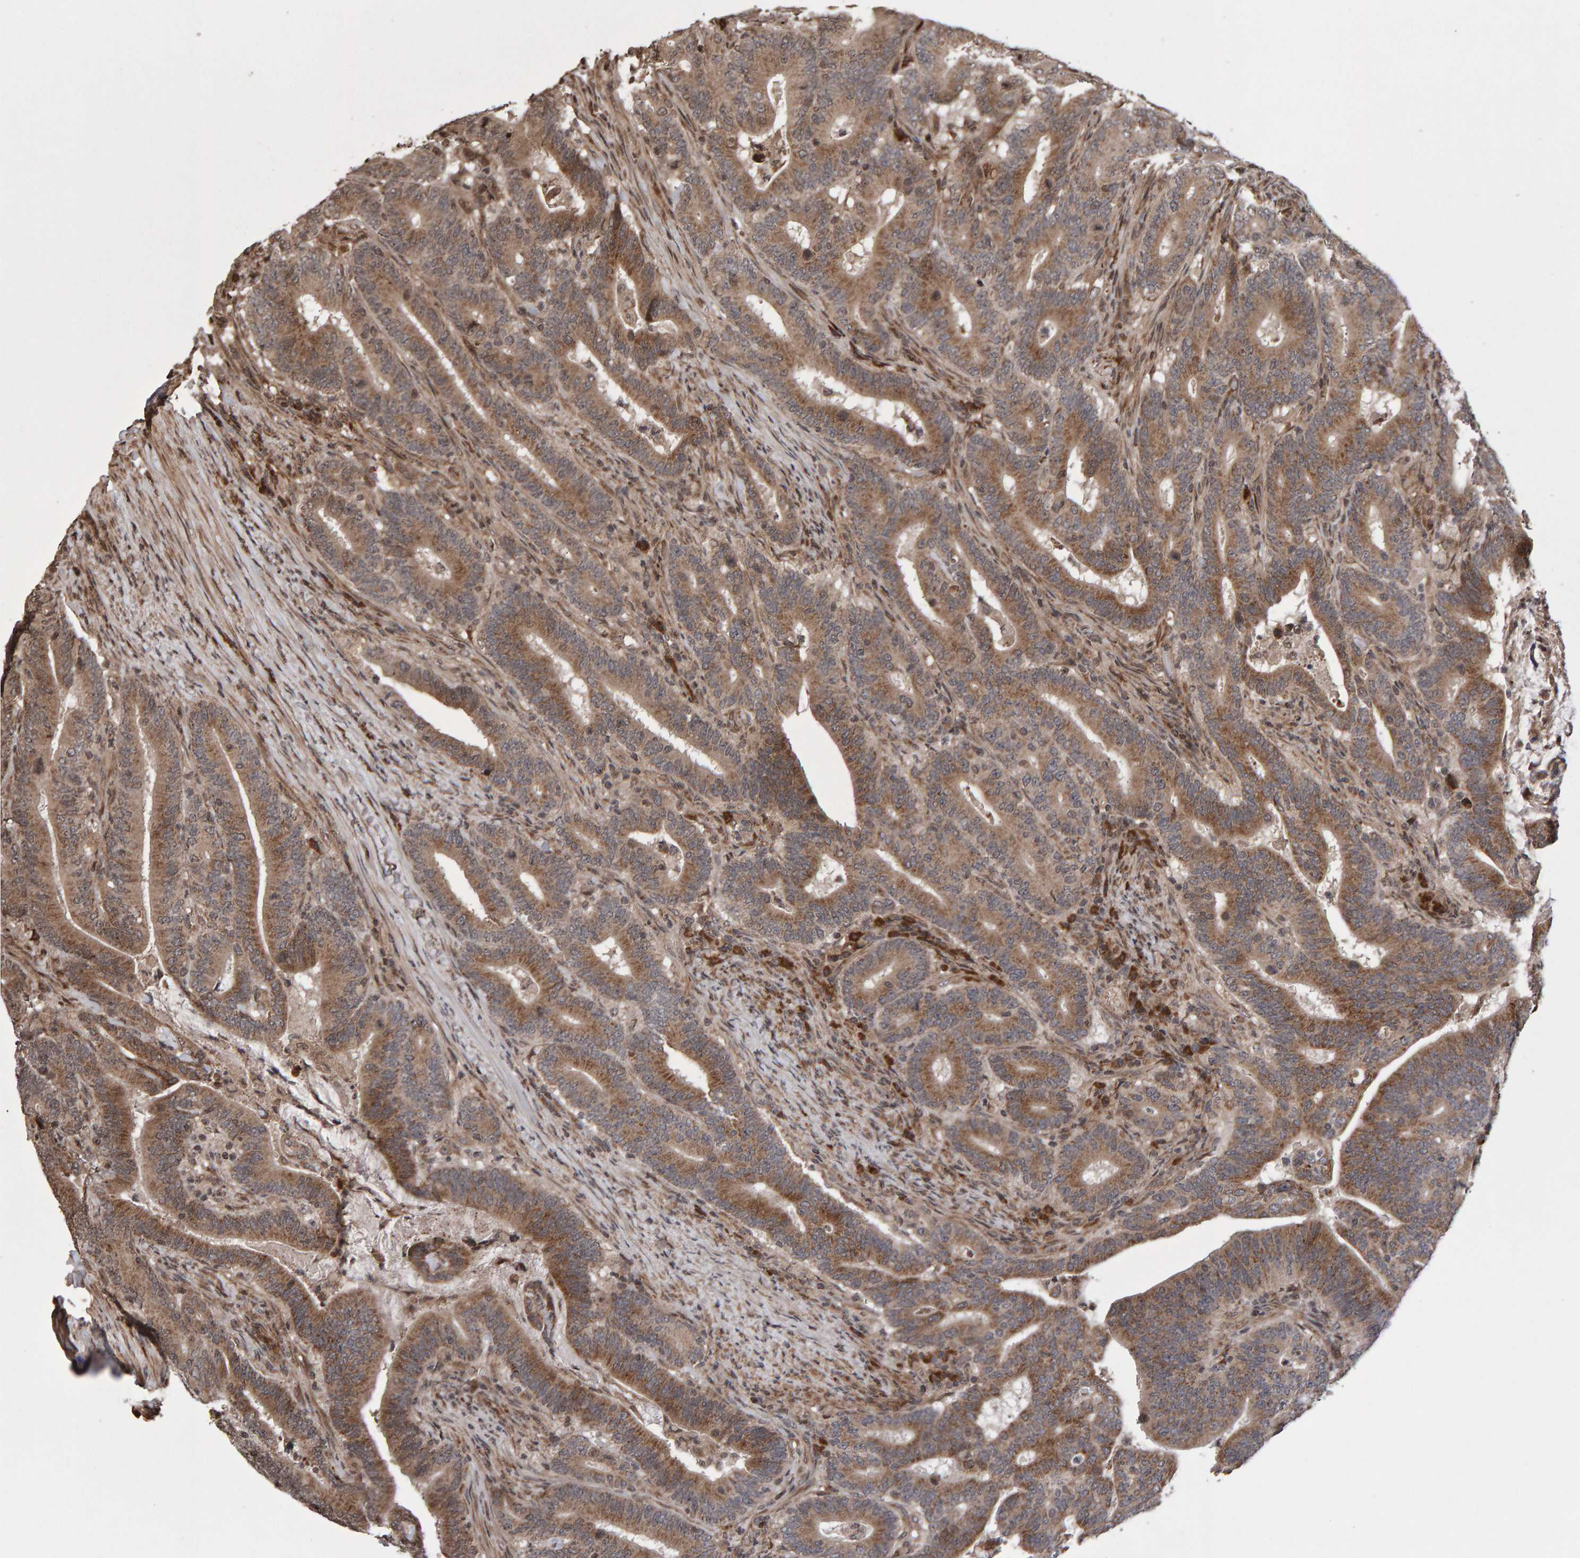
{"staining": {"intensity": "moderate", "quantity": ">75%", "location": "cytoplasmic/membranous"}, "tissue": "colorectal cancer", "cell_type": "Tumor cells", "image_type": "cancer", "snomed": [{"axis": "morphology", "description": "Adenocarcinoma, NOS"}, {"axis": "topography", "description": "Colon"}], "caption": "Immunohistochemical staining of adenocarcinoma (colorectal) shows medium levels of moderate cytoplasmic/membranous protein expression in about >75% of tumor cells. Nuclei are stained in blue.", "gene": "PECR", "patient": {"sex": "female", "age": 66}}